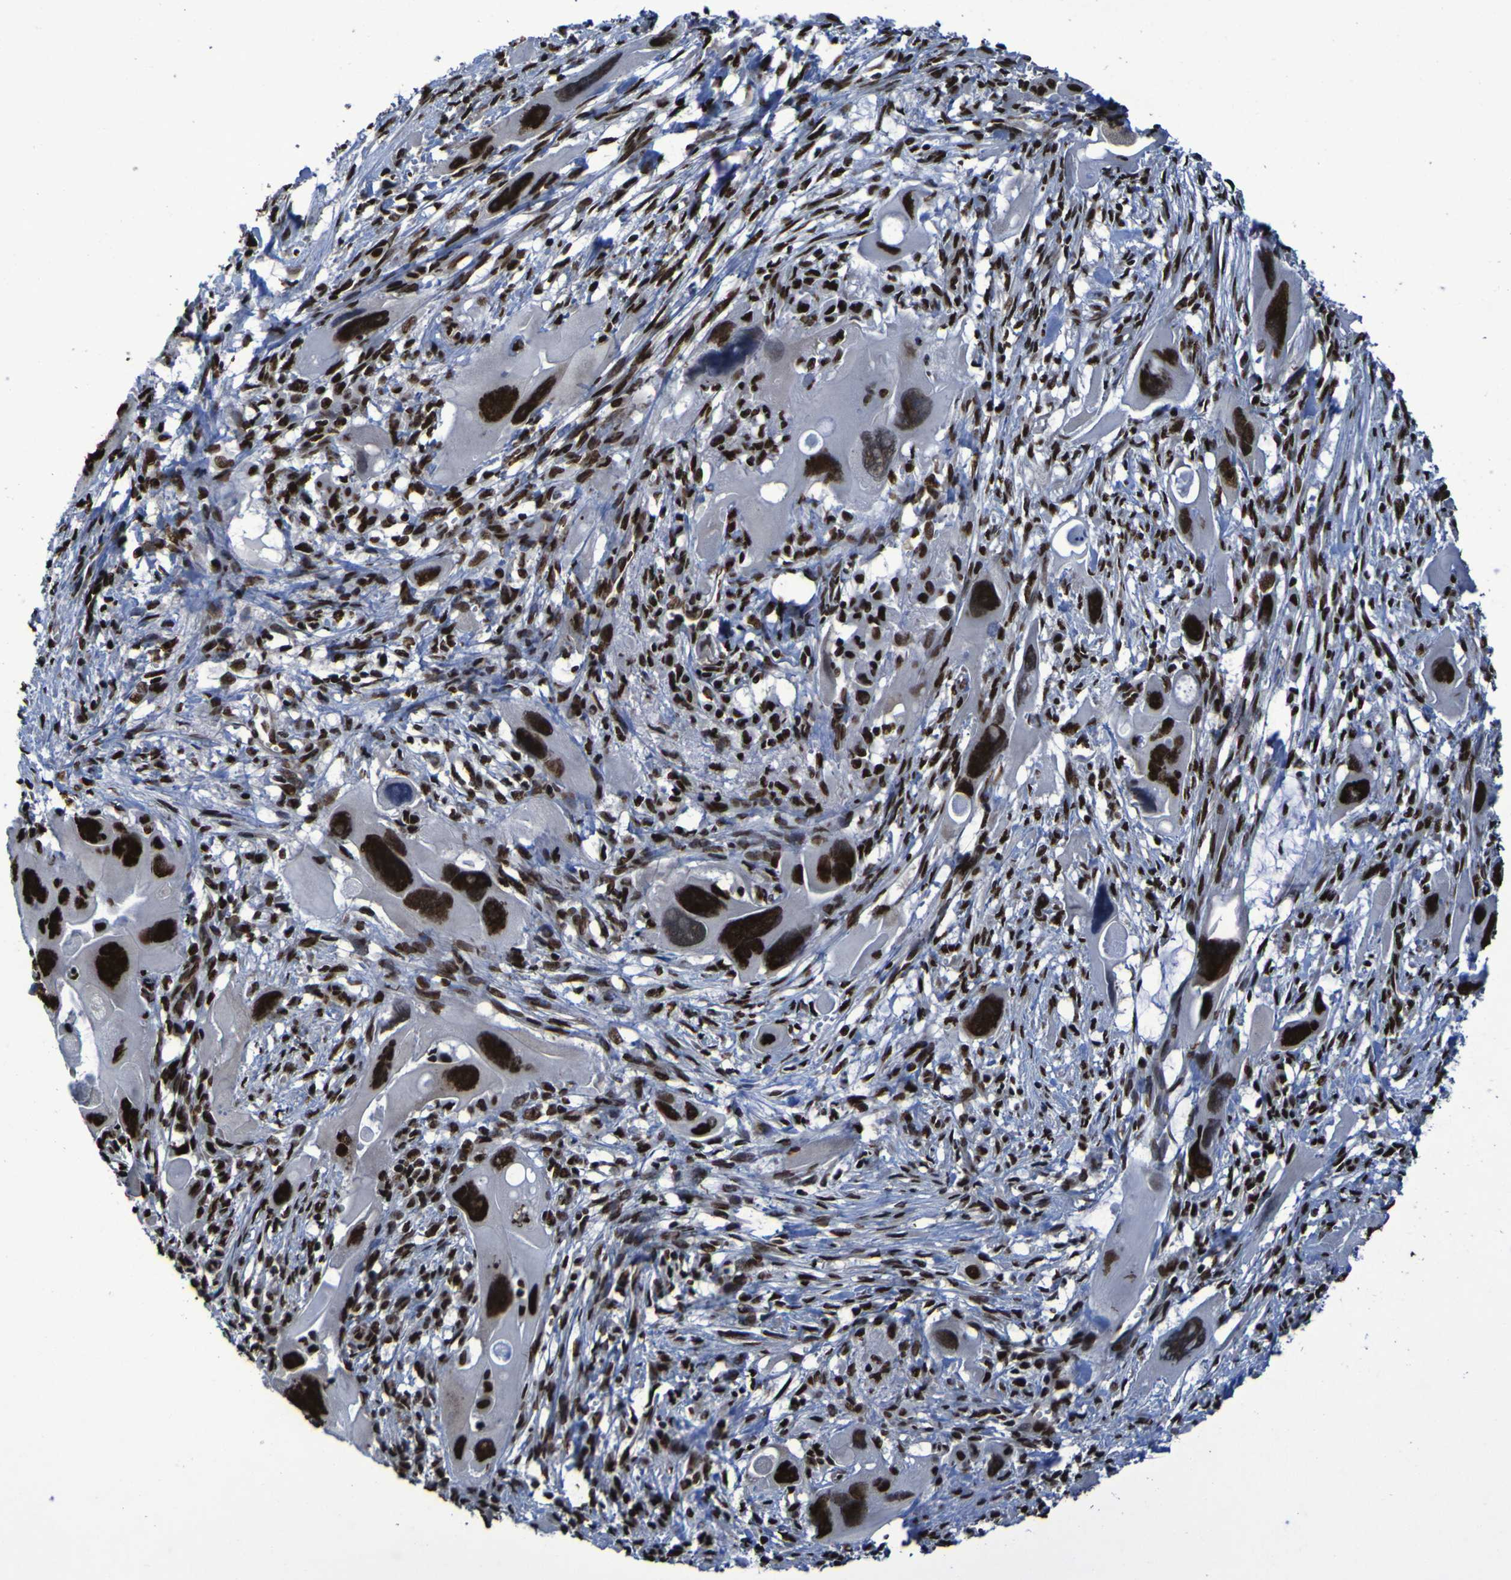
{"staining": {"intensity": "strong", "quantity": ">75%", "location": "nuclear"}, "tissue": "pancreatic cancer", "cell_type": "Tumor cells", "image_type": "cancer", "snomed": [{"axis": "morphology", "description": "Adenocarcinoma, NOS"}, {"axis": "topography", "description": "Pancreas"}], "caption": "About >75% of tumor cells in human pancreatic cancer (adenocarcinoma) show strong nuclear protein positivity as visualized by brown immunohistochemical staining.", "gene": "HNRNPR", "patient": {"sex": "male", "age": 73}}